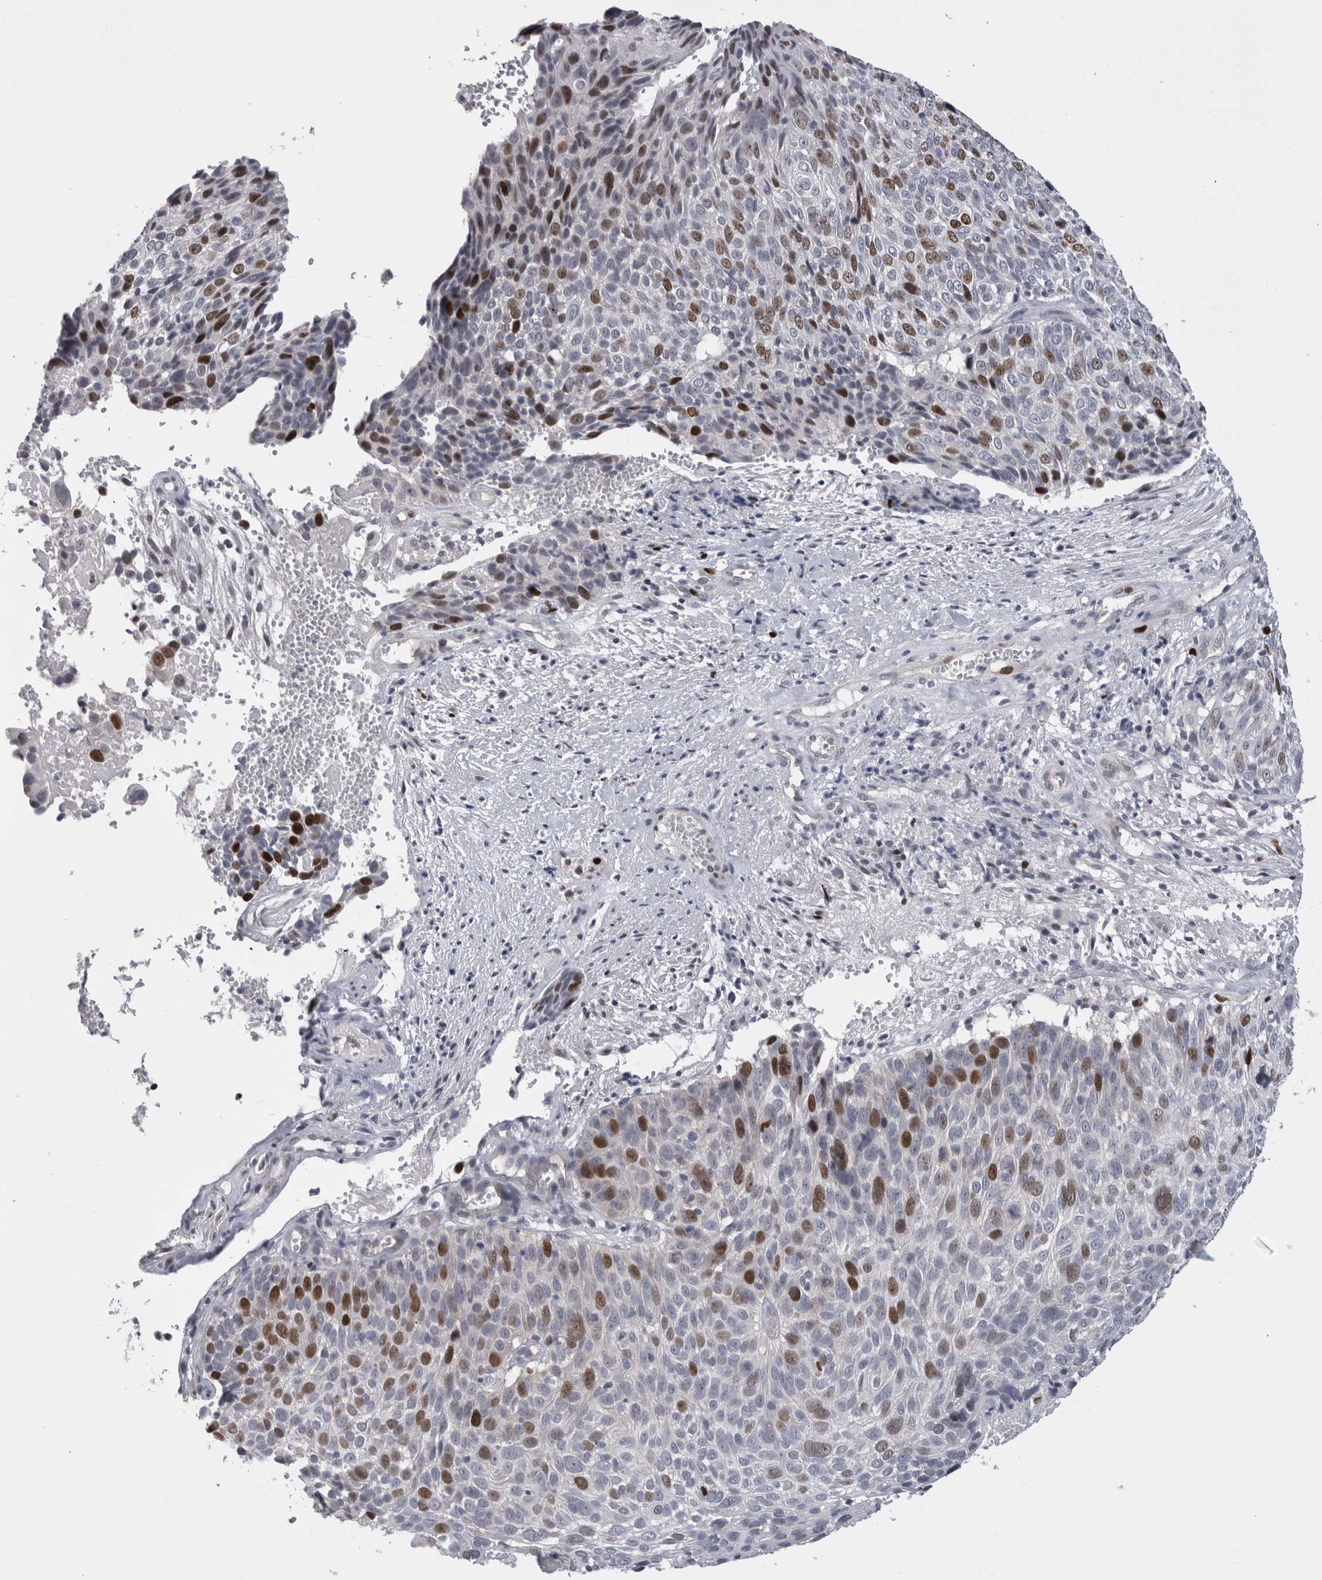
{"staining": {"intensity": "strong", "quantity": "25%-75%", "location": "nuclear"}, "tissue": "cervical cancer", "cell_type": "Tumor cells", "image_type": "cancer", "snomed": [{"axis": "morphology", "description": "Squamous cell carcinoma, NOS"}, {"axis": "topography", "description": "Cervix"}], "caption": "Squamous cell carcinoma (cervical) stained with a protein marker shows strong staining in tumor cells.", "gene": "KIF18B", "patient": {"sex": "female", "age": 74}}